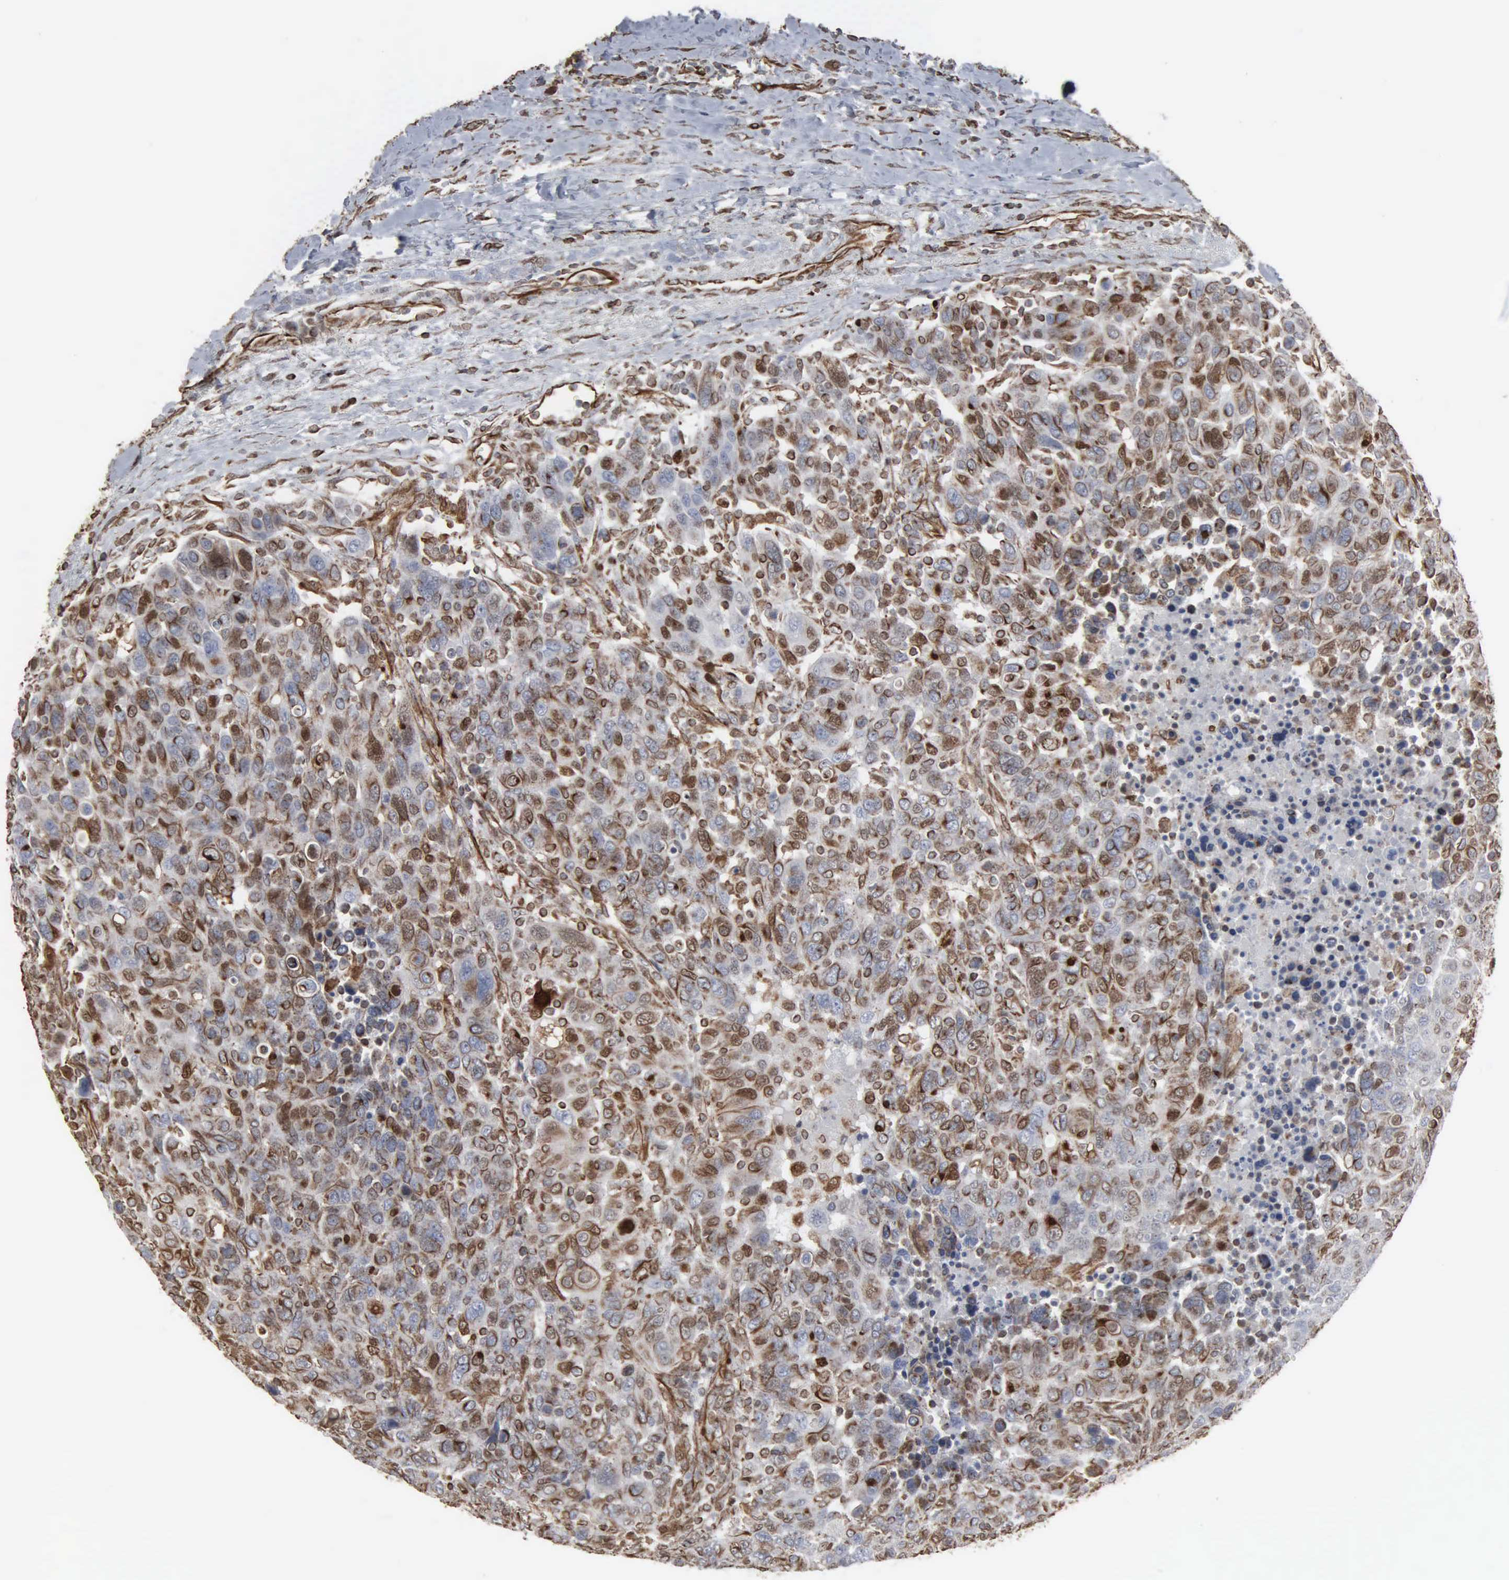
{"staining": {"intensity": "moderate", "quantity": "25%-75%", "location": "nuclear"}, "tissue": "breast cancer", "cell_type": "Tumor cells", "image_type": "cancer", "snomed": [{"axis": "morphology", "description": "Duct carcinoma"}, {"axis": "topography", "description": "Breast"}], "caption": "Immunohistochemical staining of human breast cancer reveals moderate nuclear protein staining in about 25%-75% of tumor cells. The staining was performed using DAB to visualize the protein expression in brown, while the nuclei were stained in blue with hematoxylin (Magnification: 20x).", "gene": "CCNE1", "patient": {"sex": "female", "age": 37}}